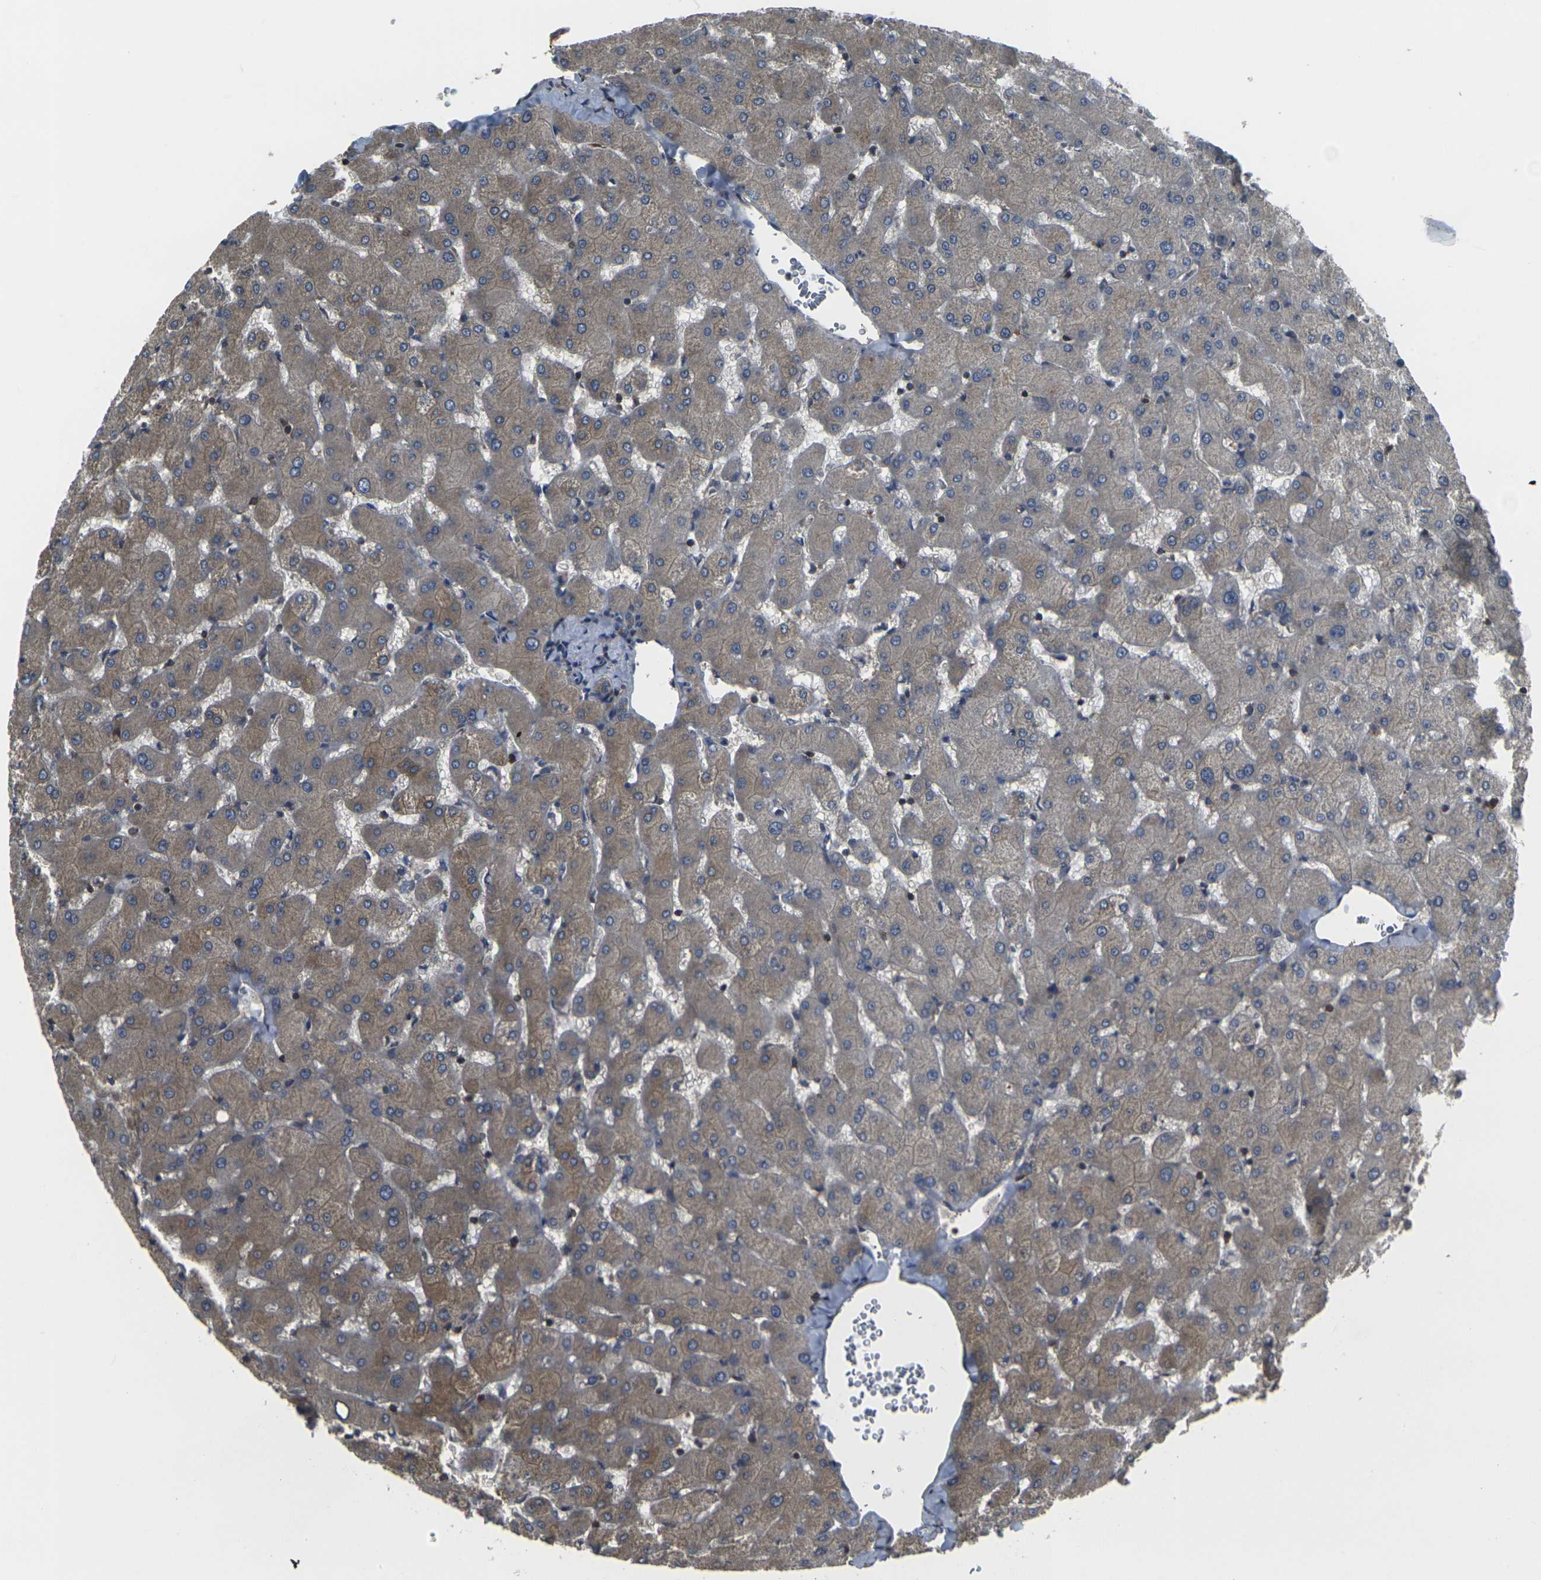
{"staining": {"intensity": "weak", "quantity": ">75%", "location": "cytoplasmic/membranous"}, "tissue": "liver", "cell_type": "Cholangiocytes", "image_type": "normal", "snomed": [{"axis": "morphology", "description": "Normal tissue, NOS"}, {"axis": "topography", "description": "Liver"}], "caption": "High-magnification brightfield microscopy of benign liver stained with DAB (3,3'-diaminobenzidine) (brown) and counterstained with hematoxylin (blue). cholangiocytes exhibit weak cytoplasmic/membranous positivity is appreciated in about>75% of cells. (IHC, brightfield microscopy, high magnification).", "gene": "PRKACB", "patient": {"sex": "female", "age": 63}}